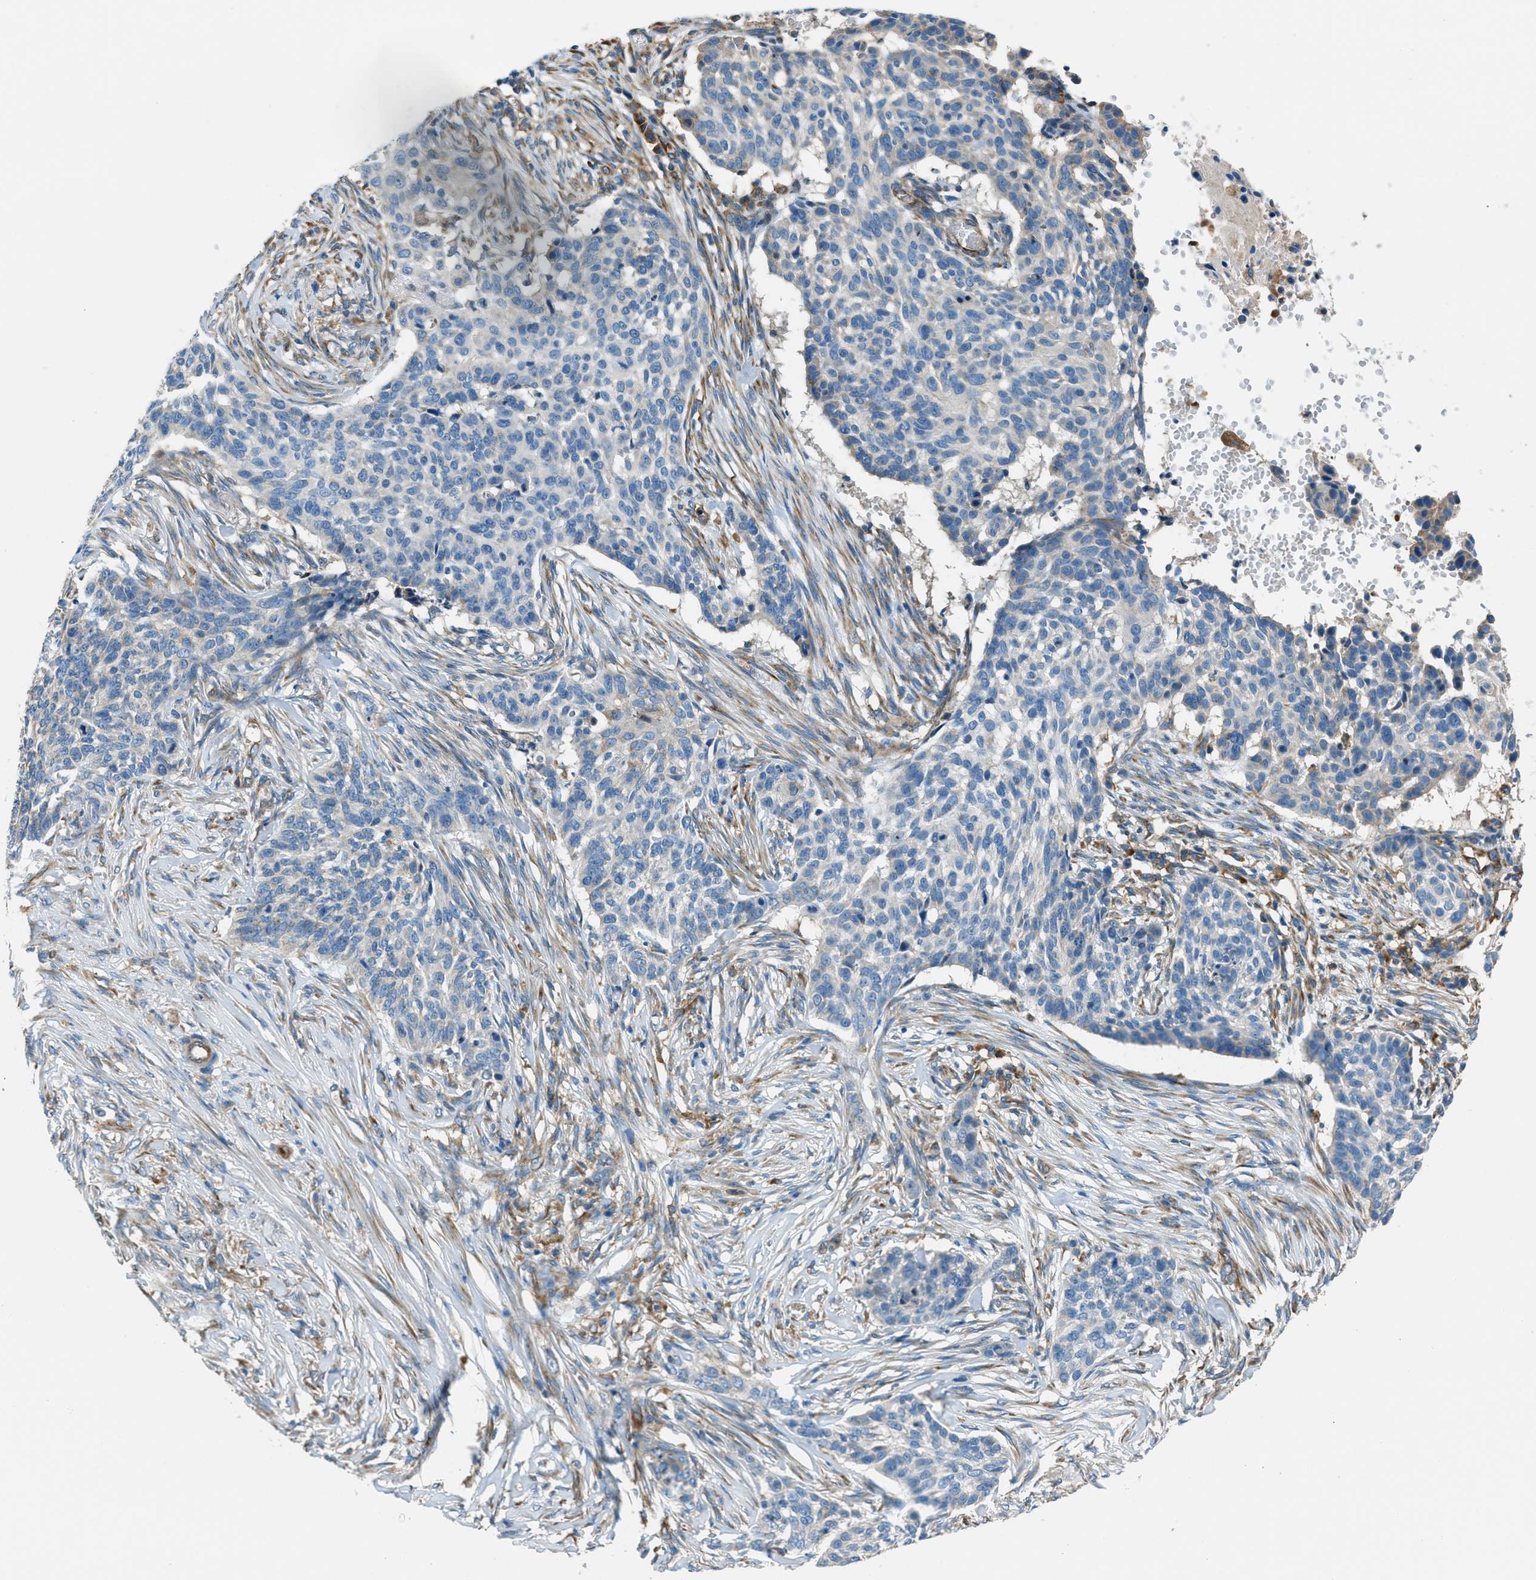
{"staining": {"intensity": "negative", "quantity": "none", "location": "none"}, "tissue": "skin cancer", "cell_type": "Tumor cells", "image_type": "cancer", "snomed": [{"axis": "morphology", "description": "Basal cell carcinoma"}, {"axis": "topography", "description": "Skin"}], "caption": "The image displays no staining of tumor cells in skin basal cell carcinoma.", "gene": "GIMAP8", "patient": {"sex": "male", "age": 85}}